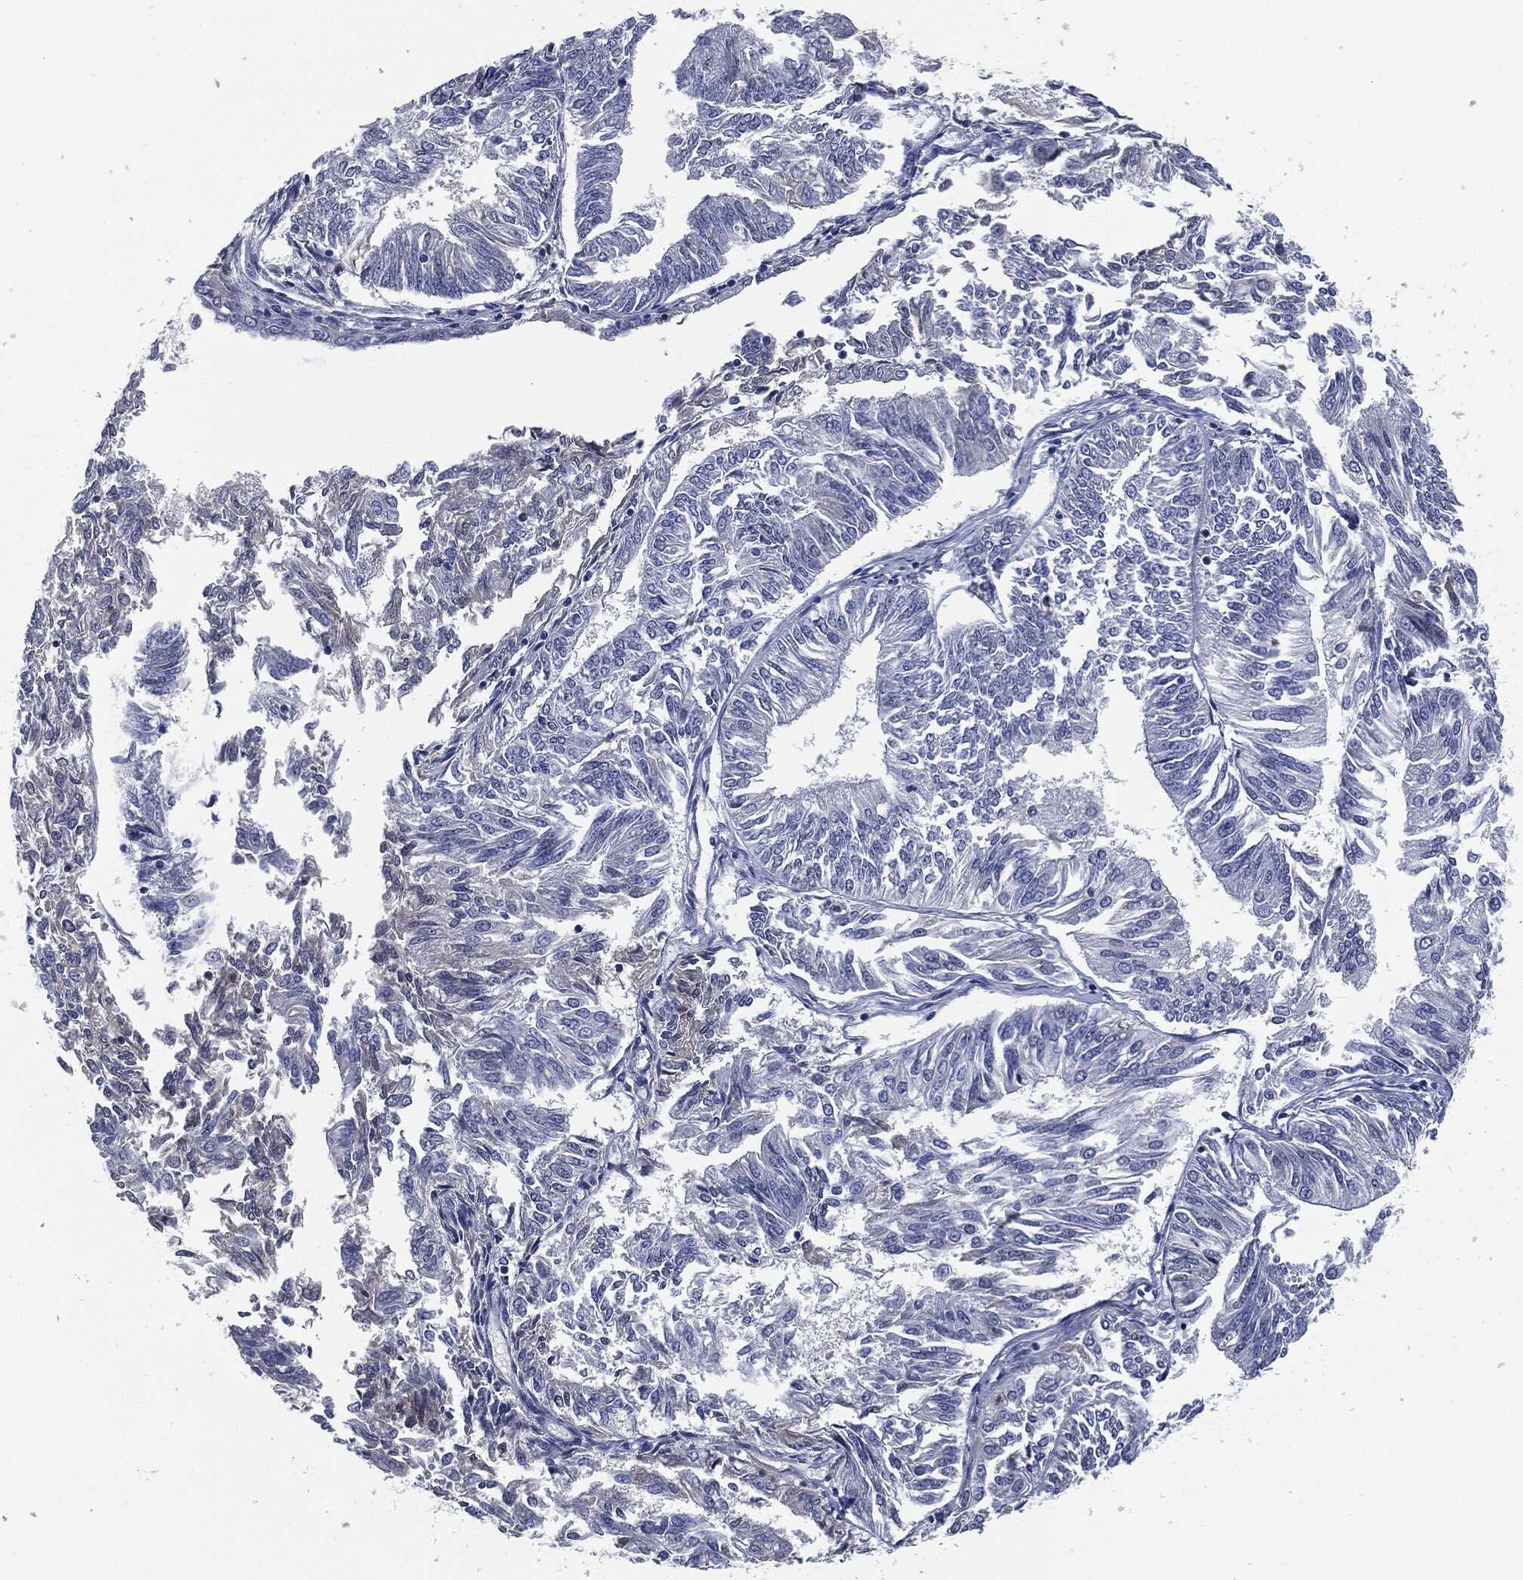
{"staining": {"intensity": "negative", "quantity": "none", "location": "none"}, "tissue": "endometrial cancer", "cell_type": "Tumor cells", "image_type": "cancer", "snomed": [{"axis": "morphology", "description": "Adenocarcinoma, NOS"}, {"axis": "topography", "description": "Endometrium"}], "caption": "High power microscopy histopathology image of an IHC image of endometrial cancer (adenocarcinoma), revealing no significant expression in tumor cells. (DAB immunohistochemistry (IHC), high magnification).", "gene": "SIGLEC7", "patient": {"sex": "female", "age": 58}}